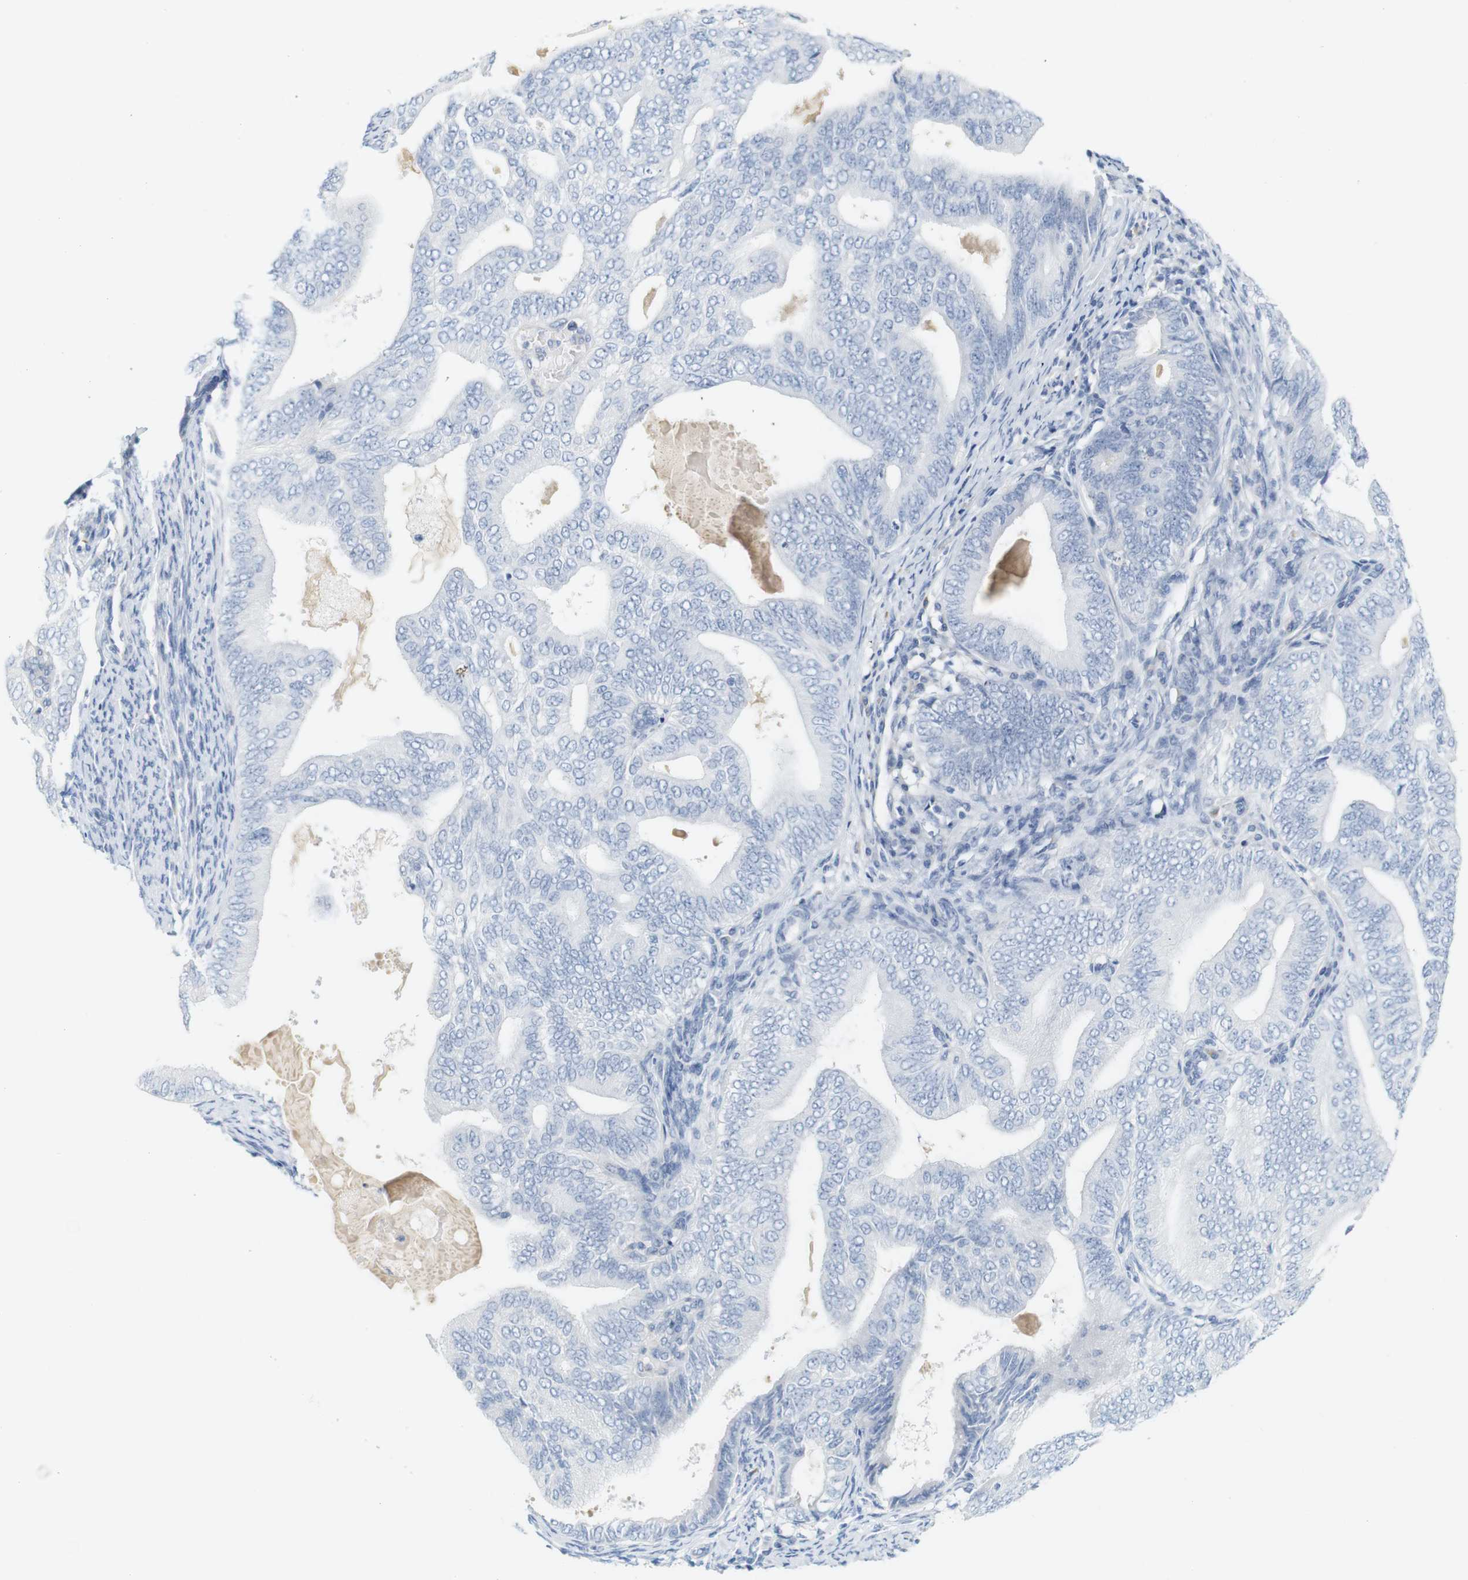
{"staining": {"intensity": "negative", "quantity": "none", "location": "none"}, "tissue": "endometrial cancer", "cell_type": "Tumor cells", "image_type": "cancer", "snomed": [{"axis": "morphology", "description": "Adenocarcinoma, NOS"}, {"axis": "topography", "description": "Endometrium"}], "caption": "Protein analysis of endometrial adenocarcinoma displays no significant positivity in tumor cells.", "gene": "RGS9", "patient": {"sex": "female", "age": 58}}